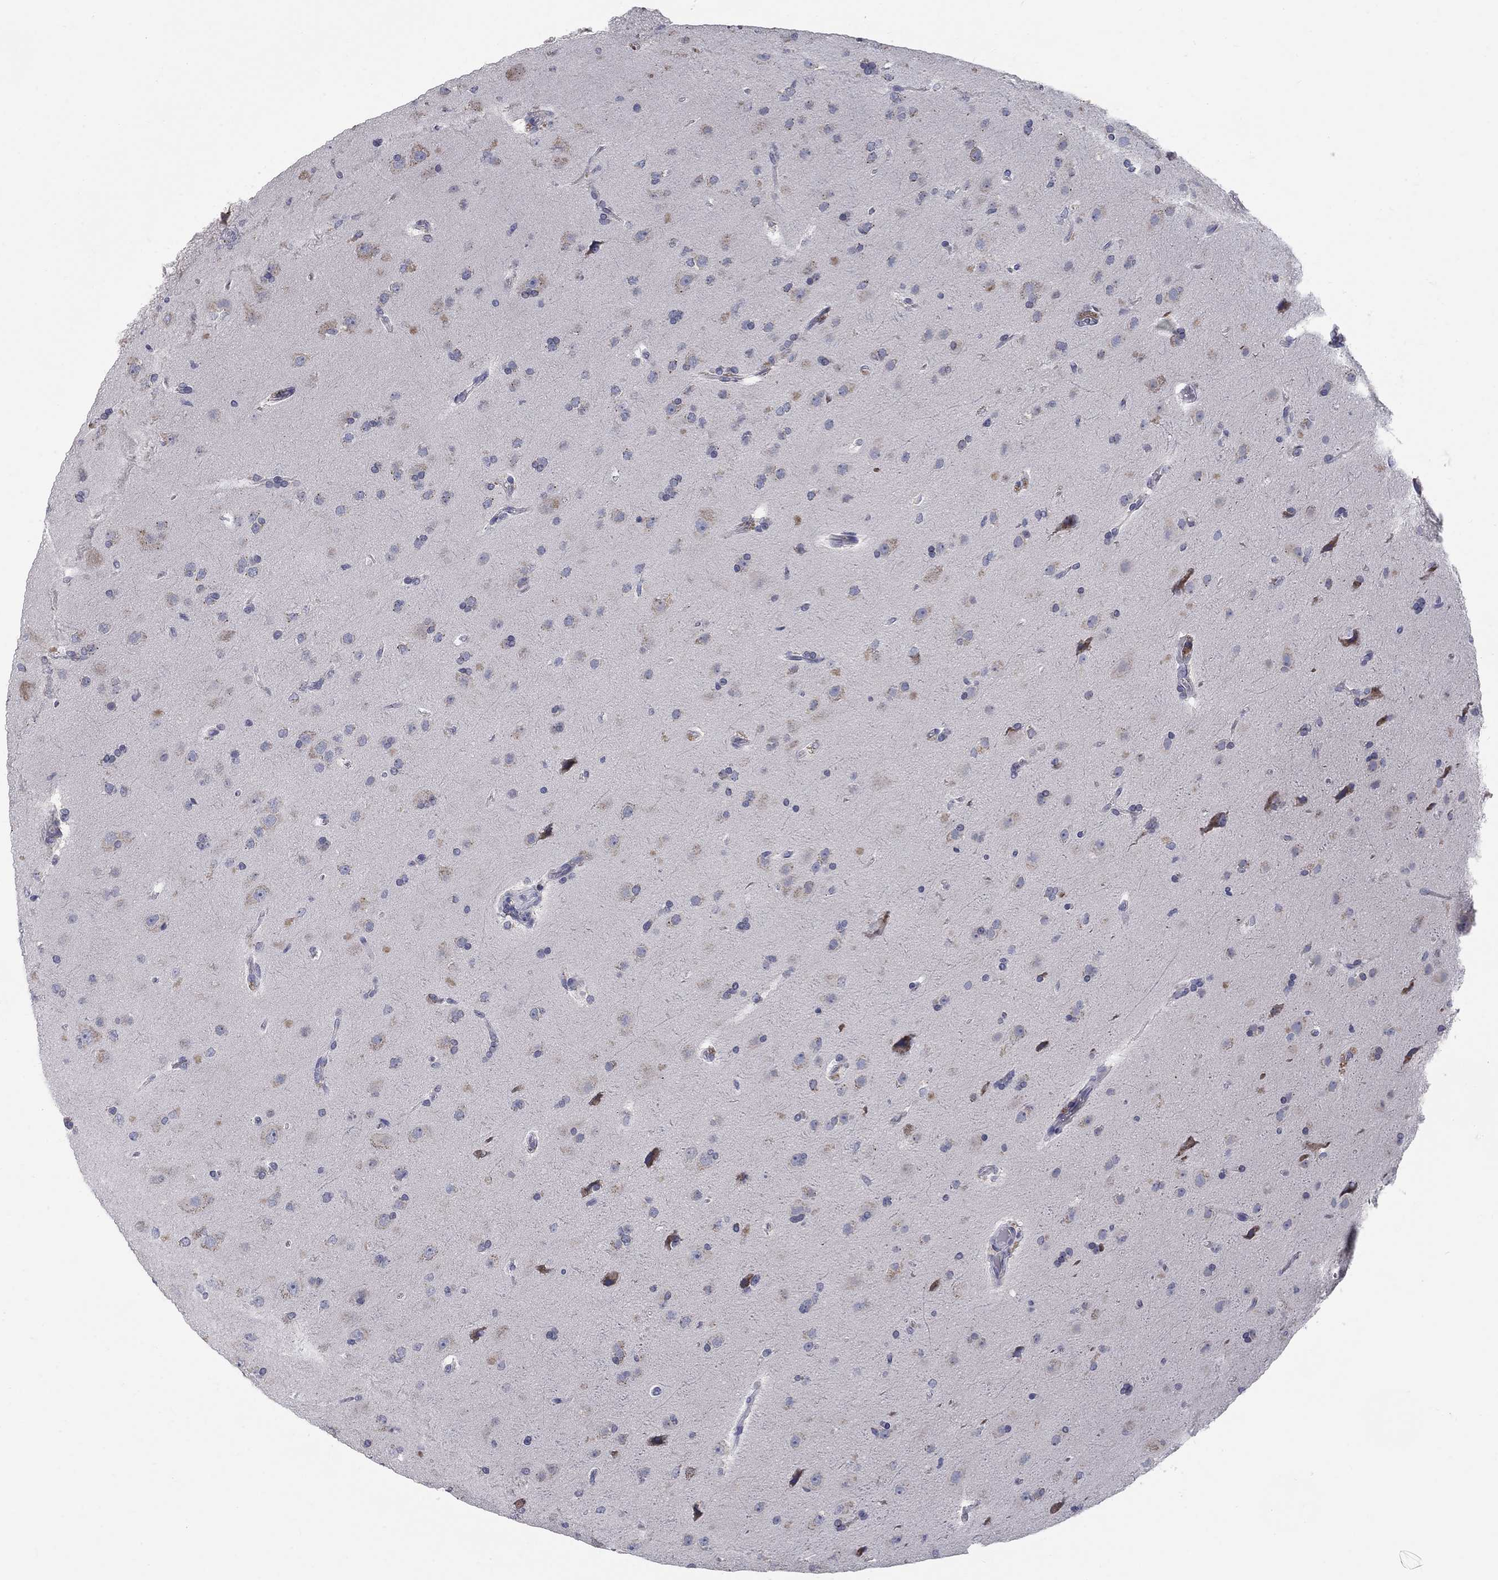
{"staining": {"intensity": "negative", "quantity": "none", "location": "none"}, "tissue": "glioma", "cell_type": "Tumor cells", "image_type": "cancer", "snomed": [{"axis": "morphology", "description": "Glioma, malignant, NOS"}, {"axis": "topography", "description": "Cerebral cortex"}], "caption": "High power microscopy image of an IHC image of glioma, revealing no significant expression in tumor cells.", "gene": "PANK3", "patient": {"sex": "male", "age": 58}}